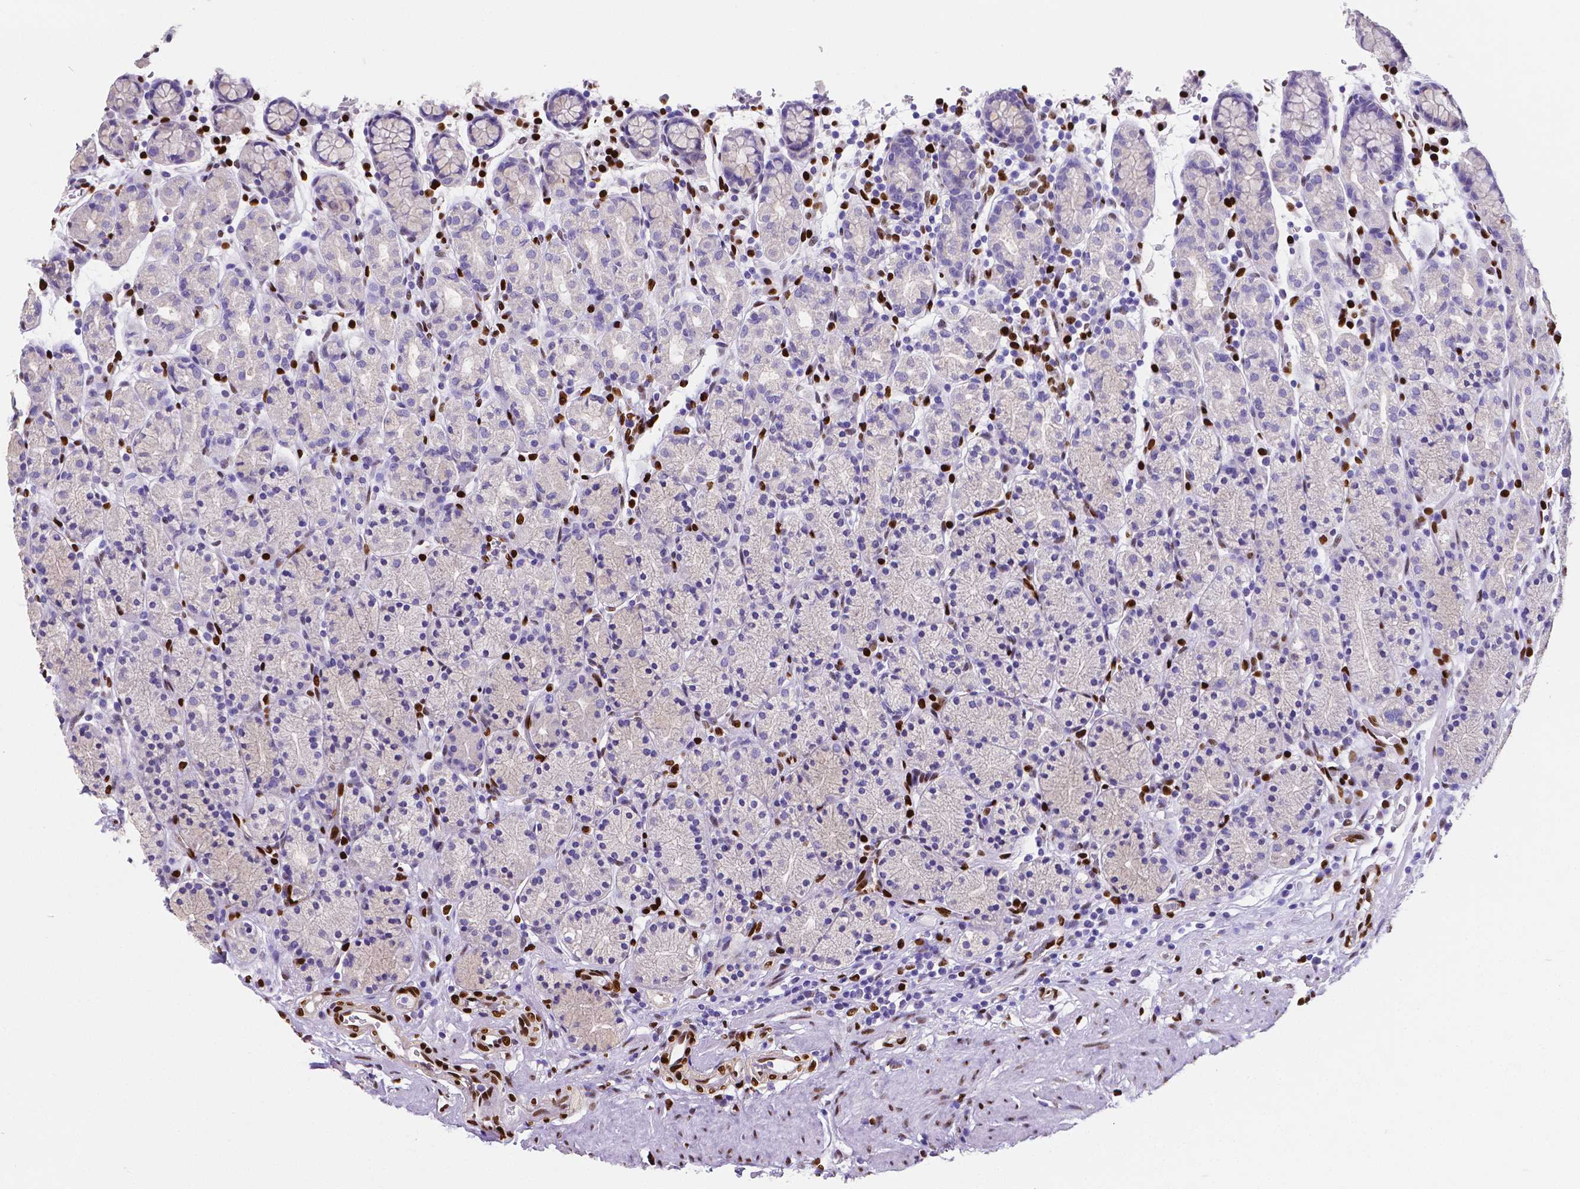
{"staining": {"intensity": "negative", "quantity": "none", "location": "none"}, "tissue": "stomach", "cell_type": "Glandular cells", "image_type": "normal", "snomed": [{"axis": "morphology", "description": "Normal tissue, NOS"}, {"axis": "topography", "description": "Stomach, upper"}, {"axis": "topography", "description": "Stomach"}], "caption": "This is a histopathology image of IHC staining of benign stomach, which shows no expression in glandular cells.", "gene": "MEF2C", "patient": {"sex": "male", "age": 62}}